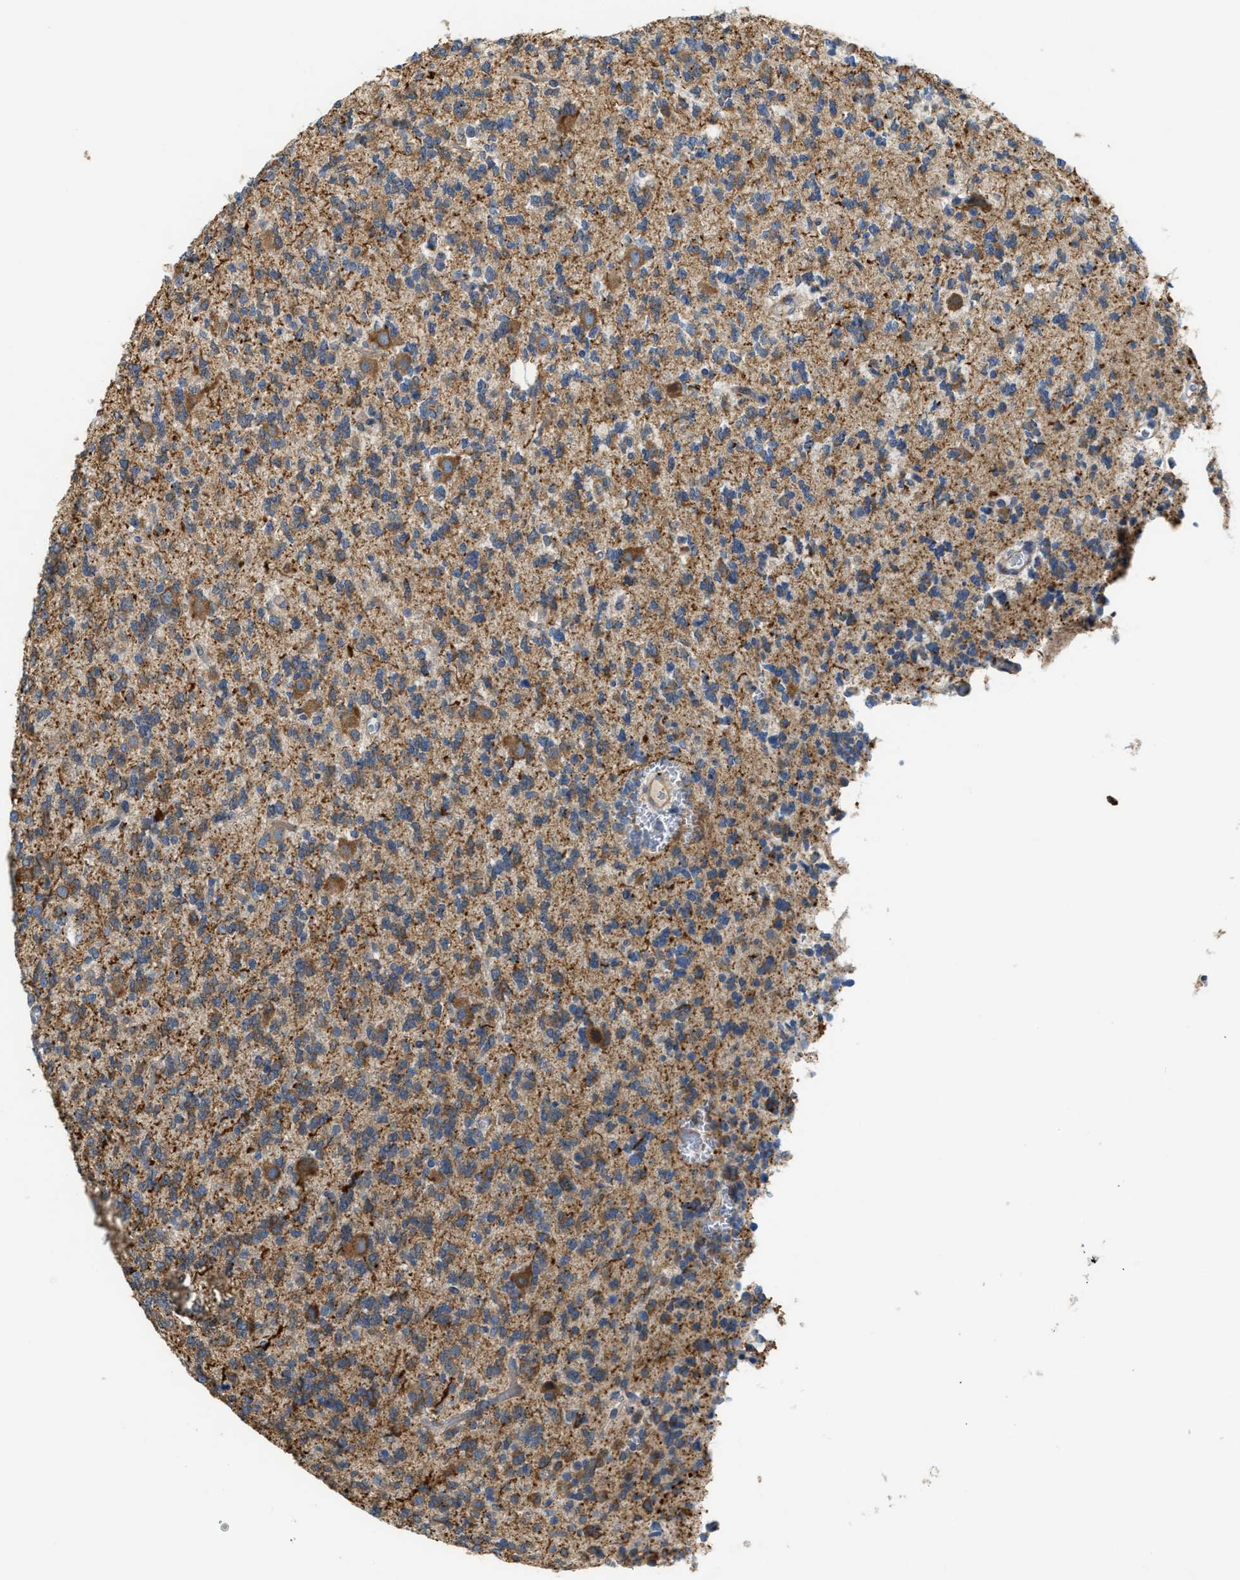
{"staining": {"intensity": "moderate", "quantity": ">75%", "location": "cytoplasmic/membranous"}, "tissue": "glioma", "cell_type": "Tumor cells", "image_type": "cancer", "snomed": [{"axis": "morphology", "description": "Glioma, malignant, Low grade"}, {"axis": "topography", "description": "Brain"}], "caption": "Protein expression analysis of glioma displays moderate cytoplasmic/membranous expression in approximately >75% of tumor cells.", "gene": "KLHDC10", "patient": {"sex": "male", "age": 38}}